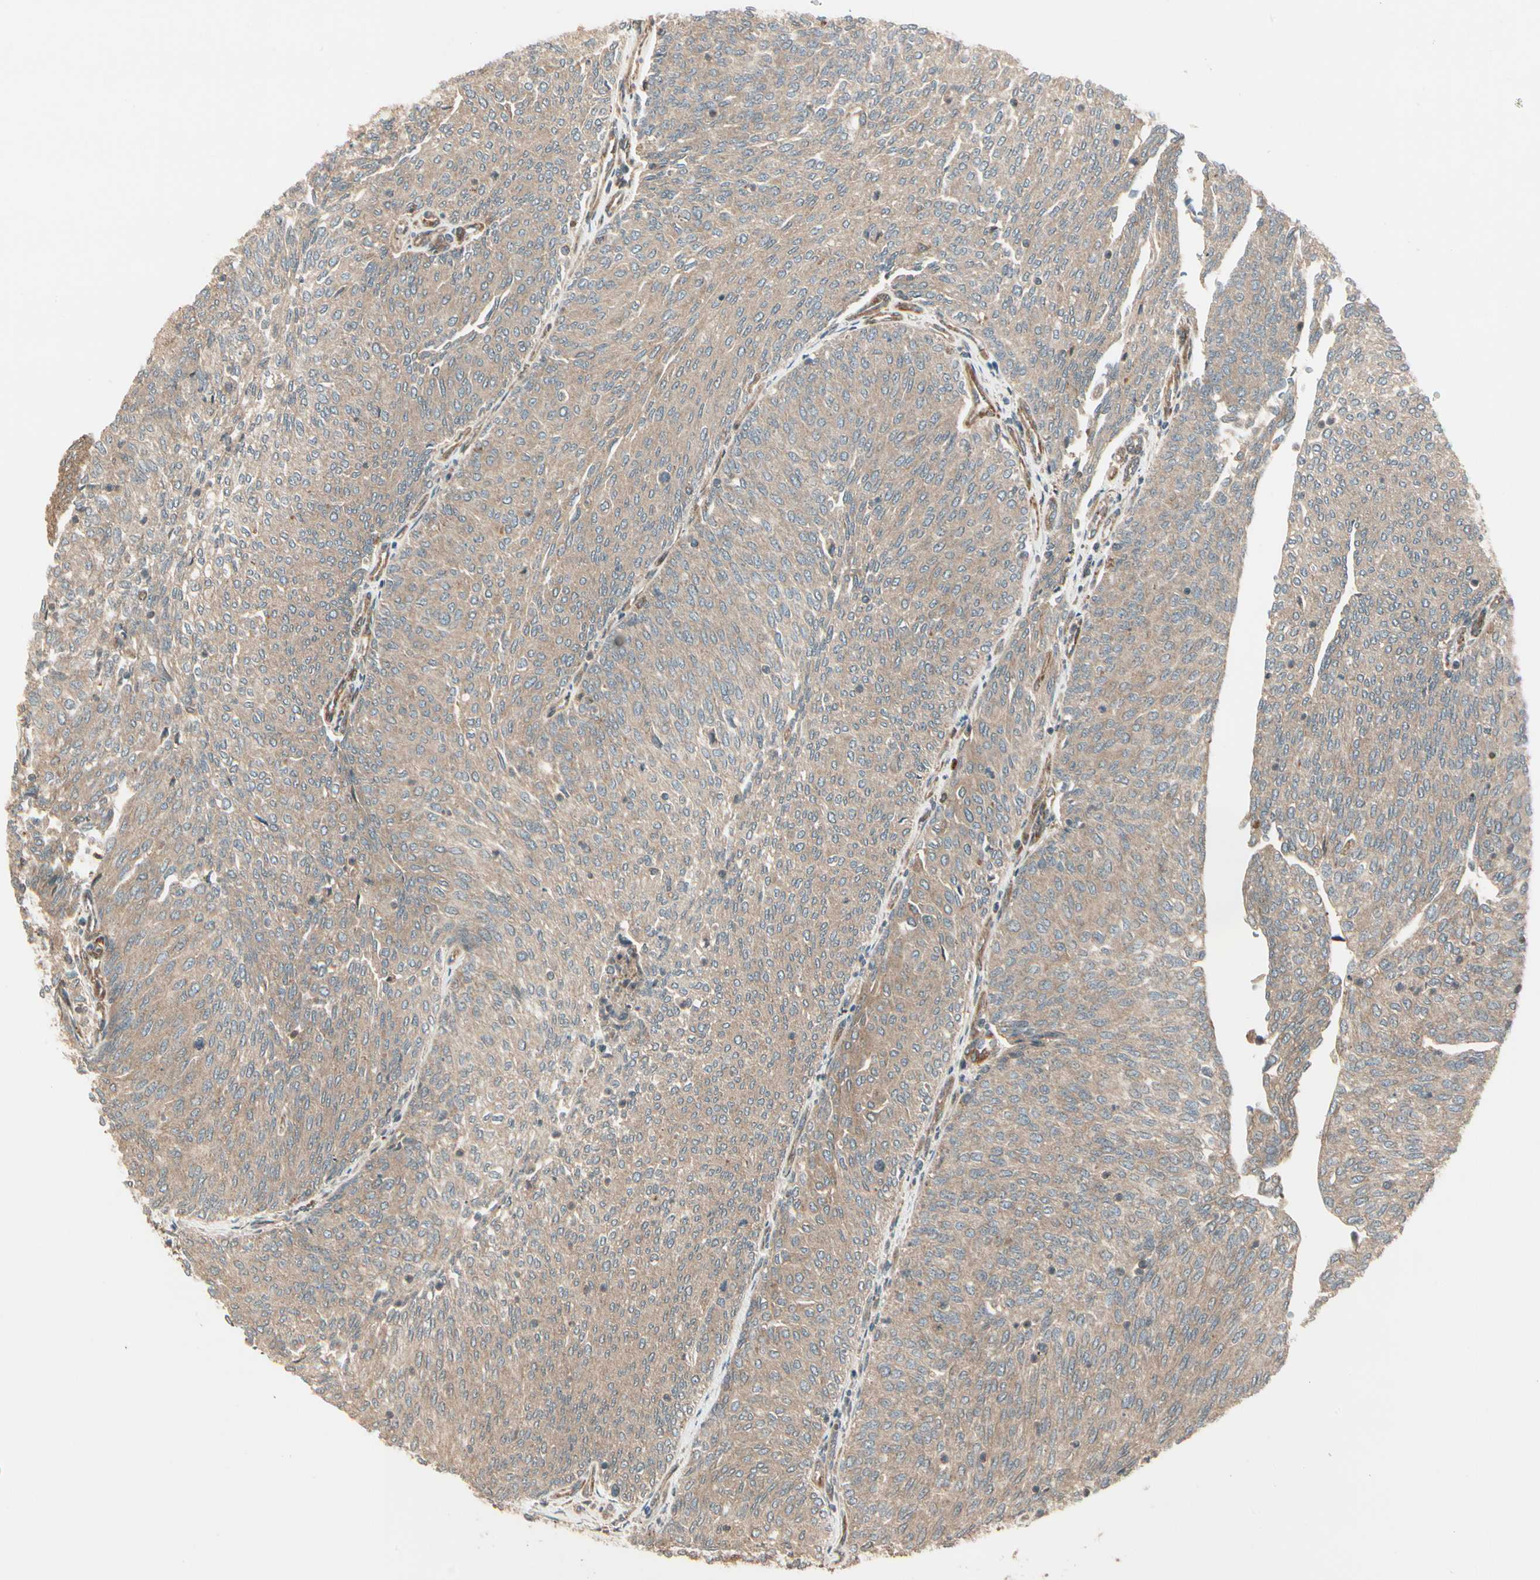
{"staining": {"intensity": "weak", "quantity": ">75%", "location": "cytoplasmic/membranous"}, "tissue": "urothelial cancer", "cell_type": "Tumor cells", "image_type": "cancer", "snomed": [{"axis": "morphology", "description": "Urothelial carcinoma, Low grade"}, {"axis": "topography", "description": "Urinary bladder"}], "caption": "The image exhibits a brown stain indicating the presence of a protein in the cytoplasmic/membranous of tumor cells in urothelial cancer.", "gene": "FKBP15", "patient": {"sex": "female", "age": 79}}